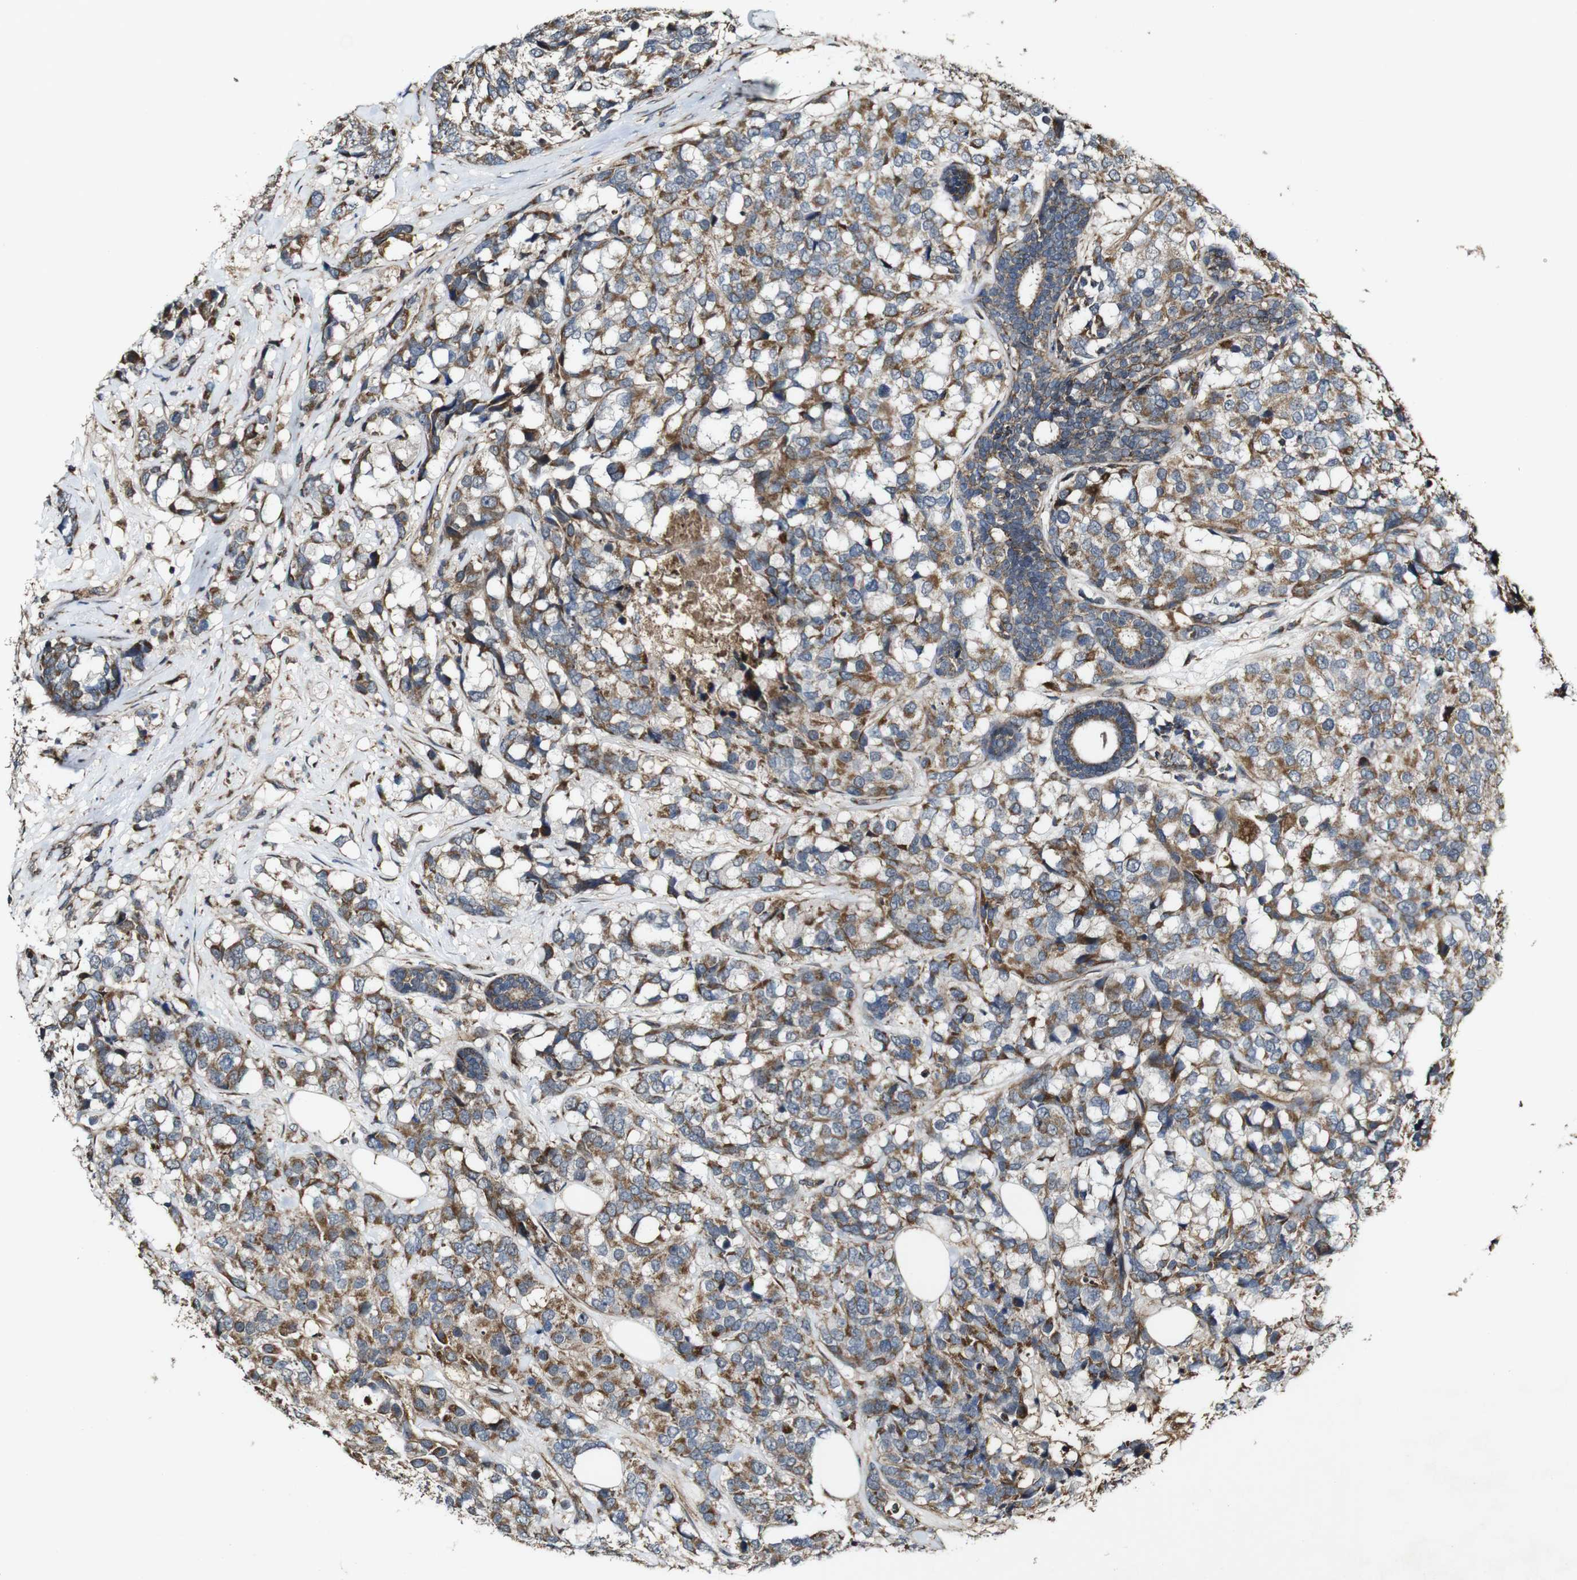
{"staining": {"intensity": "moderate", "quantity": ">75%", "location": "cytoplasmic/membranous"}, "tissue": "breast cancer", "cell_type": "Tumor cells", "image_type": "cancer", "snomed": [{"axis": "morphology", "description": "Lobular carcinoma"}, {"axis": "topography", "description": "Breast"}], "caption": "There is medium levels of moderate cytoplasmic/membranous positivity in tumor cells of breast lobular carcinoma, as demonstrated by immunohistochemical staining (brown color).", "gene": "BTN3A3", "patient": {"sex": "female", "age": 59}}